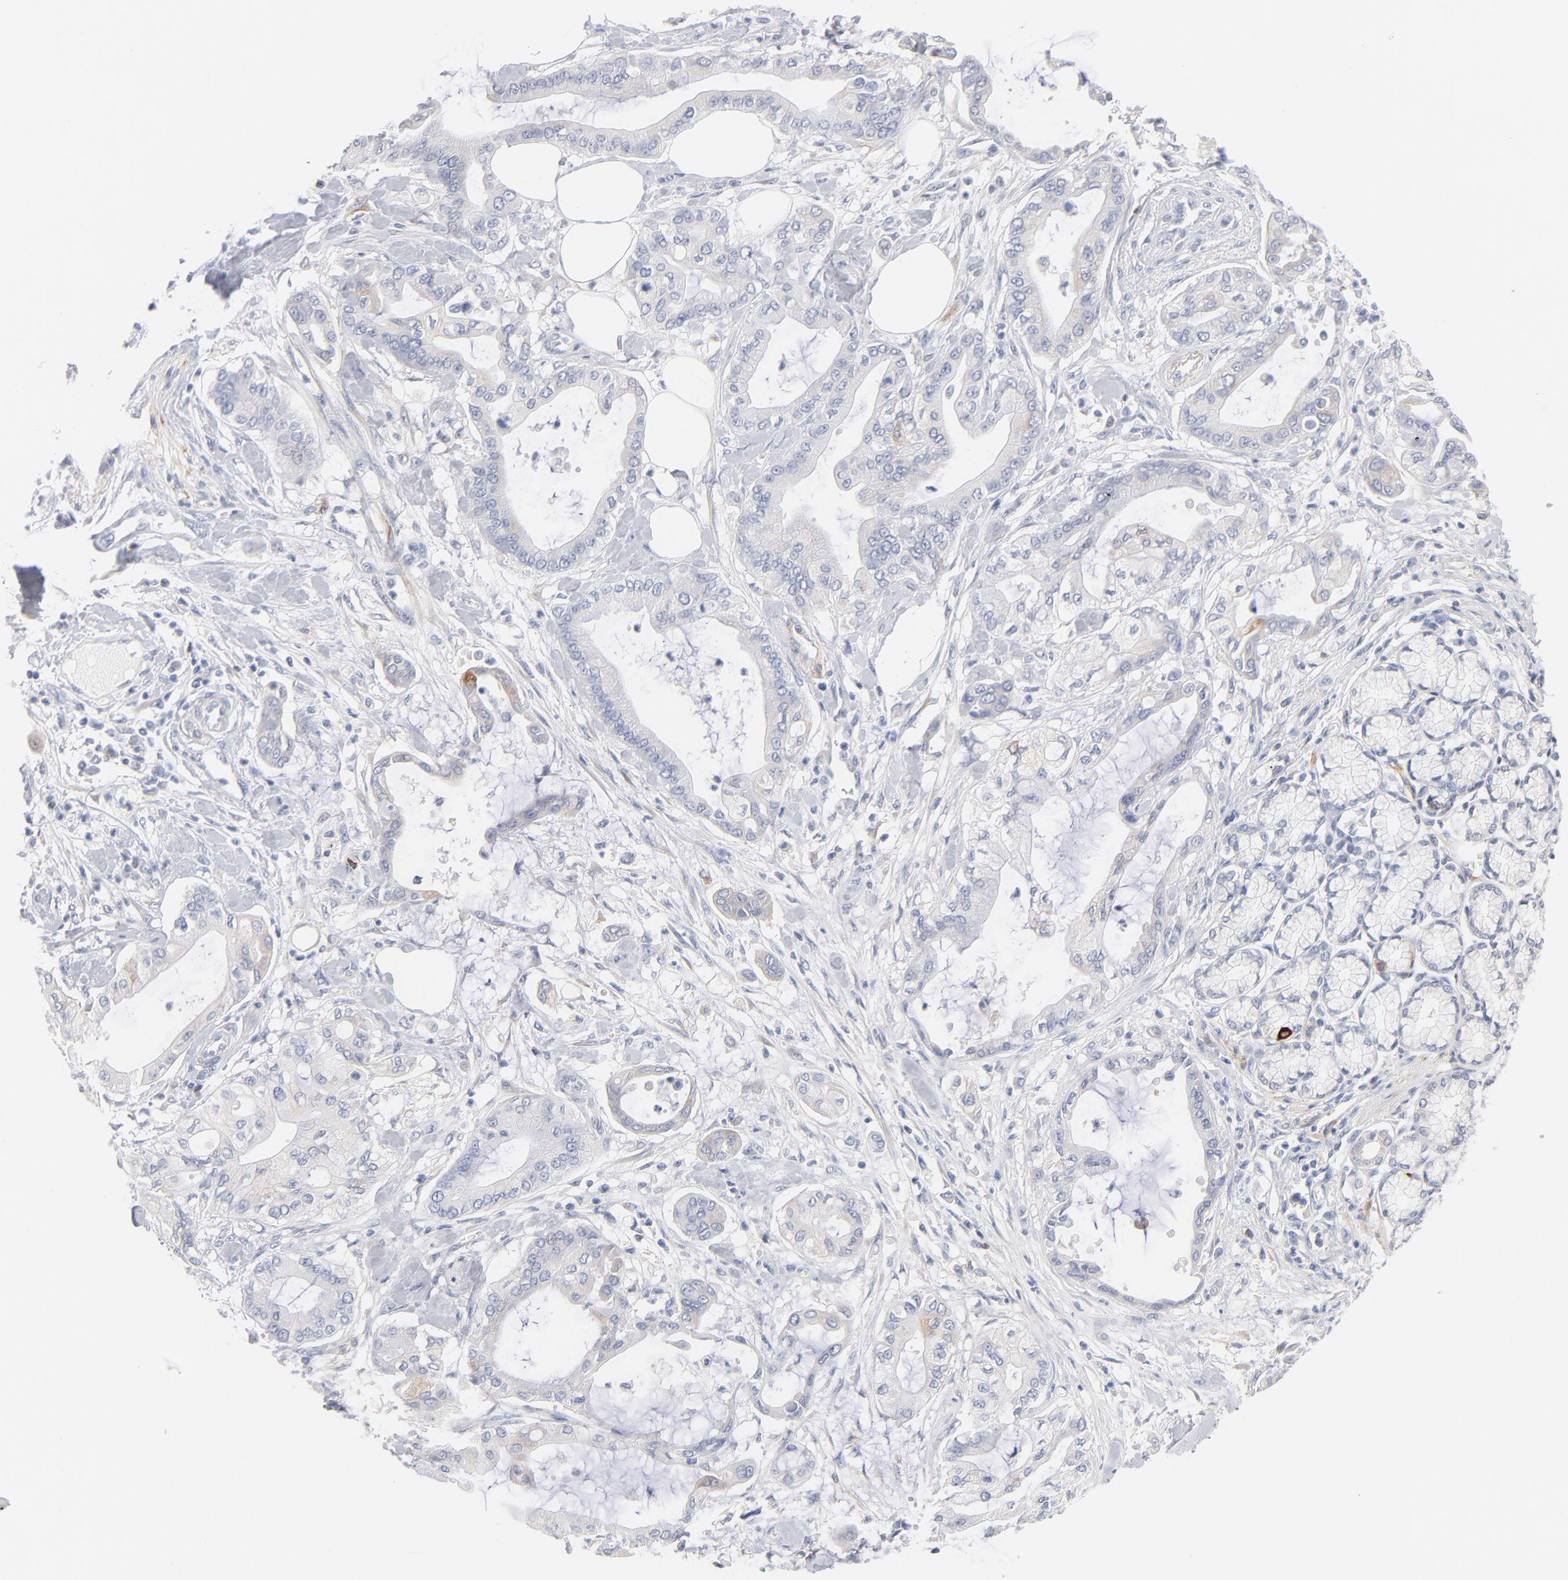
{"staining": {"intensity": "moderate", "quantity": "<25%", "location": "cytoplasmic/membranous"}, "tissue": "pancreatic cancer", "cell_type": "Tumor cells", "image_type": "cancer", "snomed": [{"axis": "morphology", "description": "Adenocarcinoma, NOS"}, {"axis": "morphology", "description": "Adenocarcinoma, metastatic, NOS"}, {"axis": "topography", "description": "Lymph node"}, {"axis": "topography", "description": "Pancreas"}, {"axis": "topography", "description": "Duodenum"}], "caption": "Pancreatic cancer (adenocarcinoma) stained with immunohistochemistry reveals moderate cytoplasmic/membranous positivity in approximately <25% of tumor cells.", "gene": "MID1", "patient": {"sex": "female", "age": 64}}